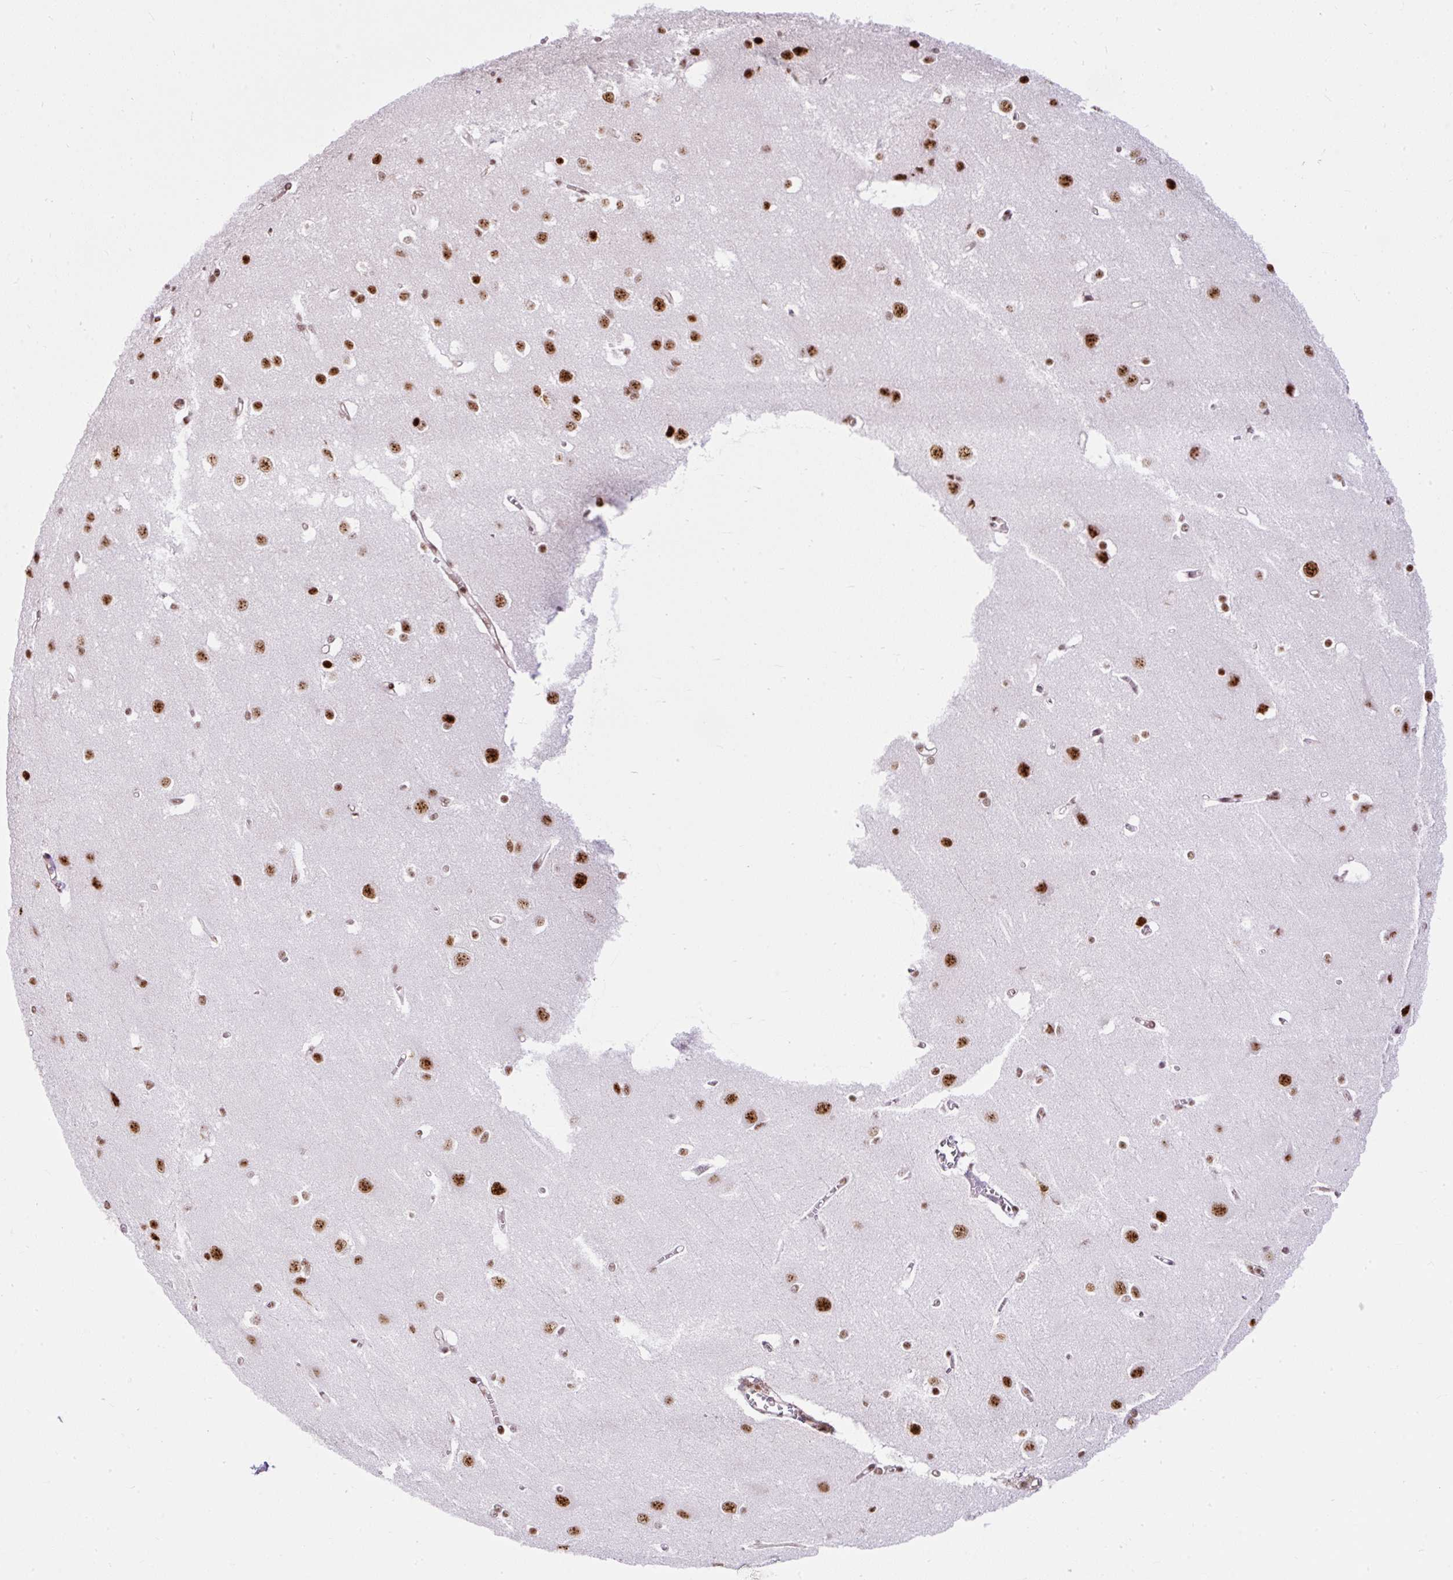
{"staining": {"intensity": "moderate", "quantity": ">75%", "location": "nuclear"}, "tissue": "cerebral cortex", "cell_type": "Endothelial cells", "image_type": "normal", "snomed": [{"axis": "morphology", "description": "Normal tissue, NOS"}, {"axis": "topography", "description": "Cerebral cortex"}], "caption": "Cerebral cortex was stained to show a protein in brown. There is medium levels of moderate nuclear expression in about >75% of endothelial cells. (DAB (3,3'-diaminobenzidine) IHC with brightfield microscopy, high magnification).", "gene": "FMC1", "patient": {"sex": "male", "age": 37}}